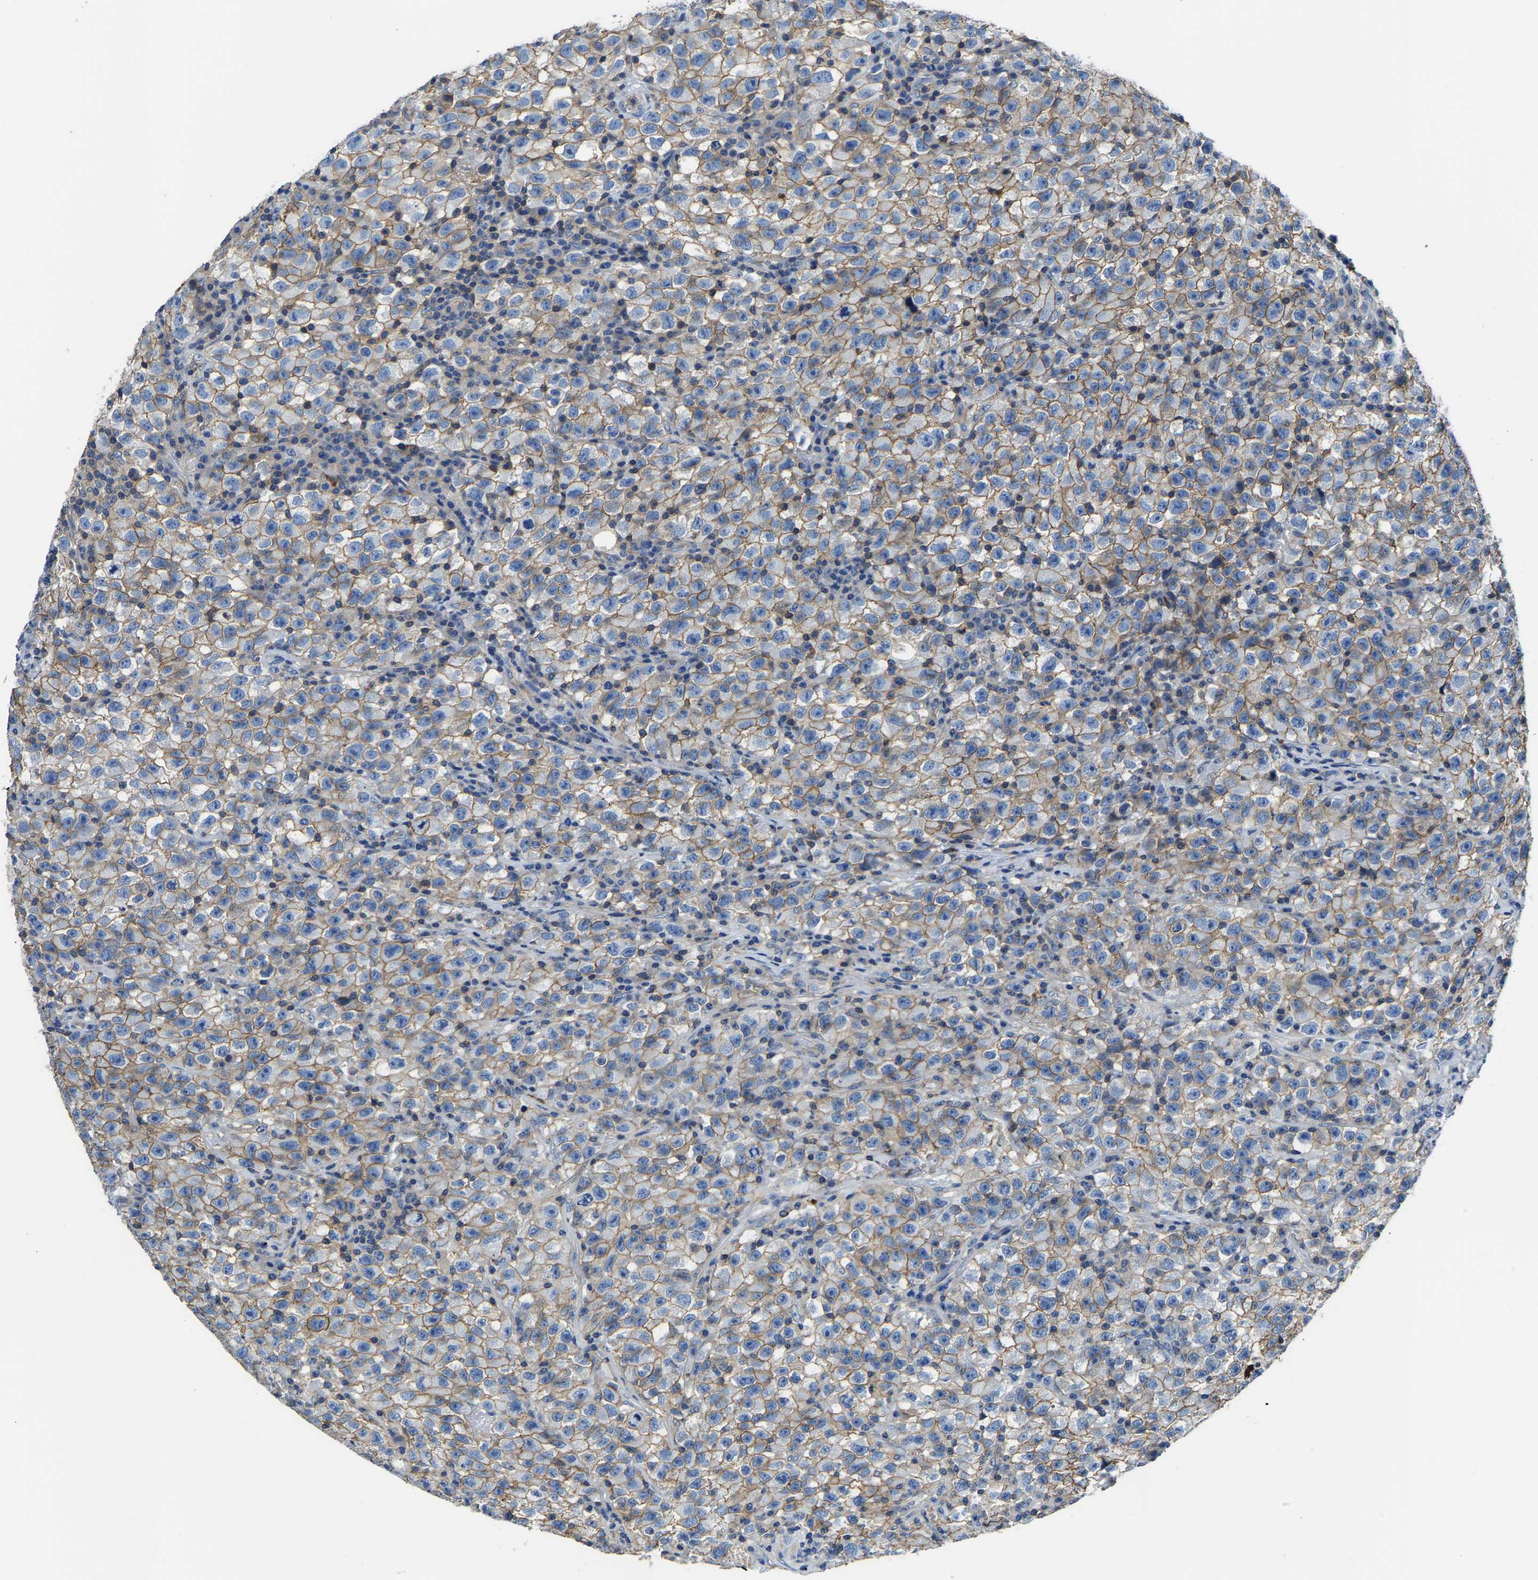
{"staining": {"intensity": "moderate", "quantity": "25%-75%", "location": "cytoplasmic/membranous"}, "tissue": "testis cancer", "cell_type": "Tumor cells", "image_type": "cancer", "snomed": [{"axis": "morphology", "description": "Seminoma, NOS"}, {"axis": "topography", "description": "Testis"}], "caption": "Immunohistochemistry micrograph of neoplastic tissue: testis seminoma stained using immunohistochemistry (IHC) shows medium levels of moderate protein expression localized specifically in the cytoplasmic/membranous of tumor cells, appearing as a cytoplasmic/membranous brown color.", "gene": "TRAF6", "patient": {"sex": "male", "age": 22}}